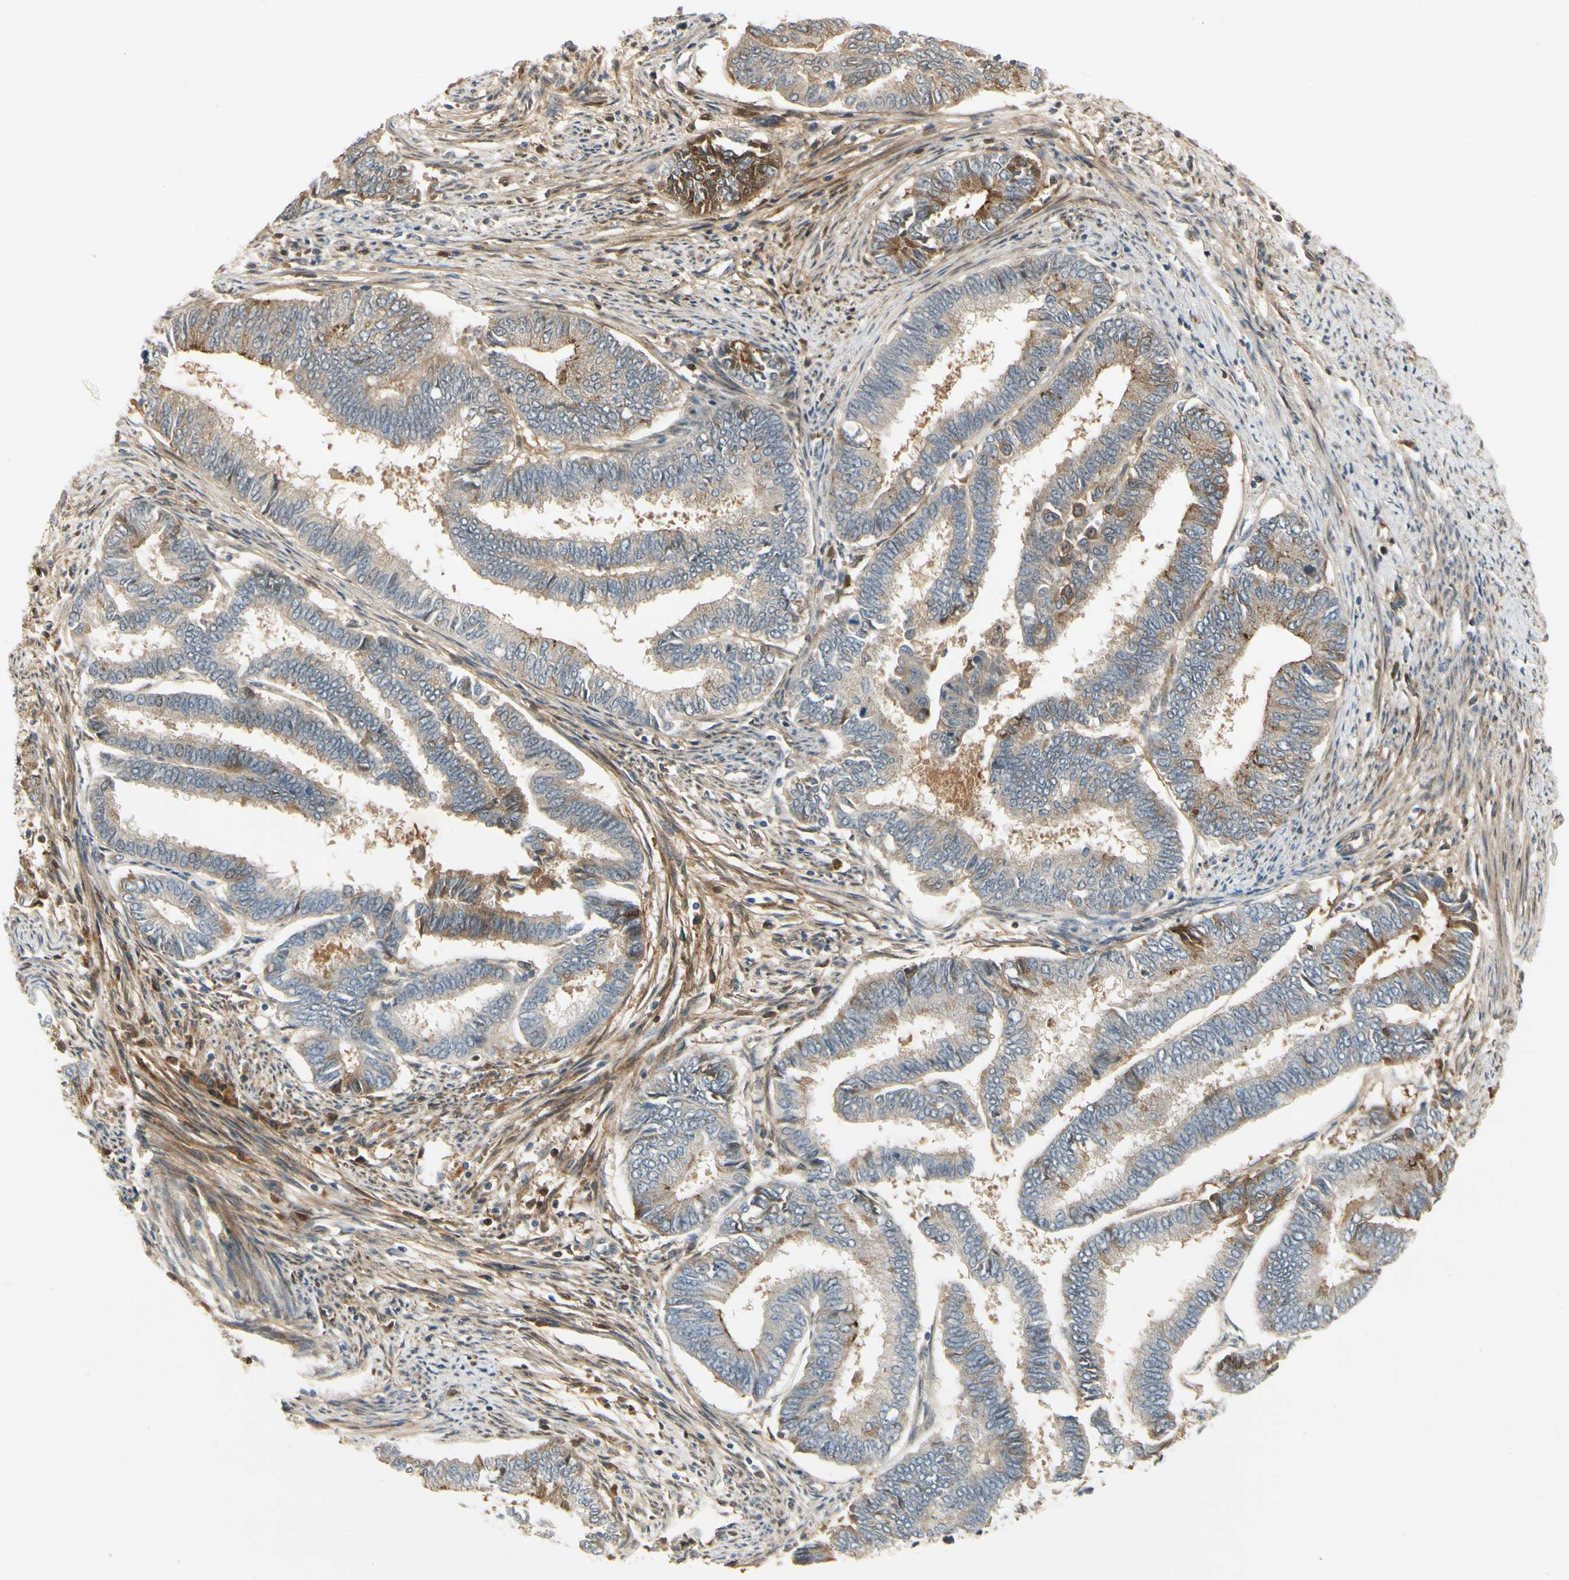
{"staining": {"intensity": "moderate", "quantity": "<25%", "location": "cytoplasmic/membranous"}, "tissue": "endometrial cancer", "cell_type": "Tumor cells", "image_type": "cancer", "snomed": [{"axis": "morphology", "description": "Adenocarcinoma, NOS"}, {"axis": "topography", "description": "Endometrium"}], "caption": "This image shows immunohistochemistry staining of human endometrial cancer, with low moderate cytoplasmic/membranous expression in approximately <25% of tumor cells.", "gene": "EPHB3", "patient": {"sex": "female", "age": 86}}